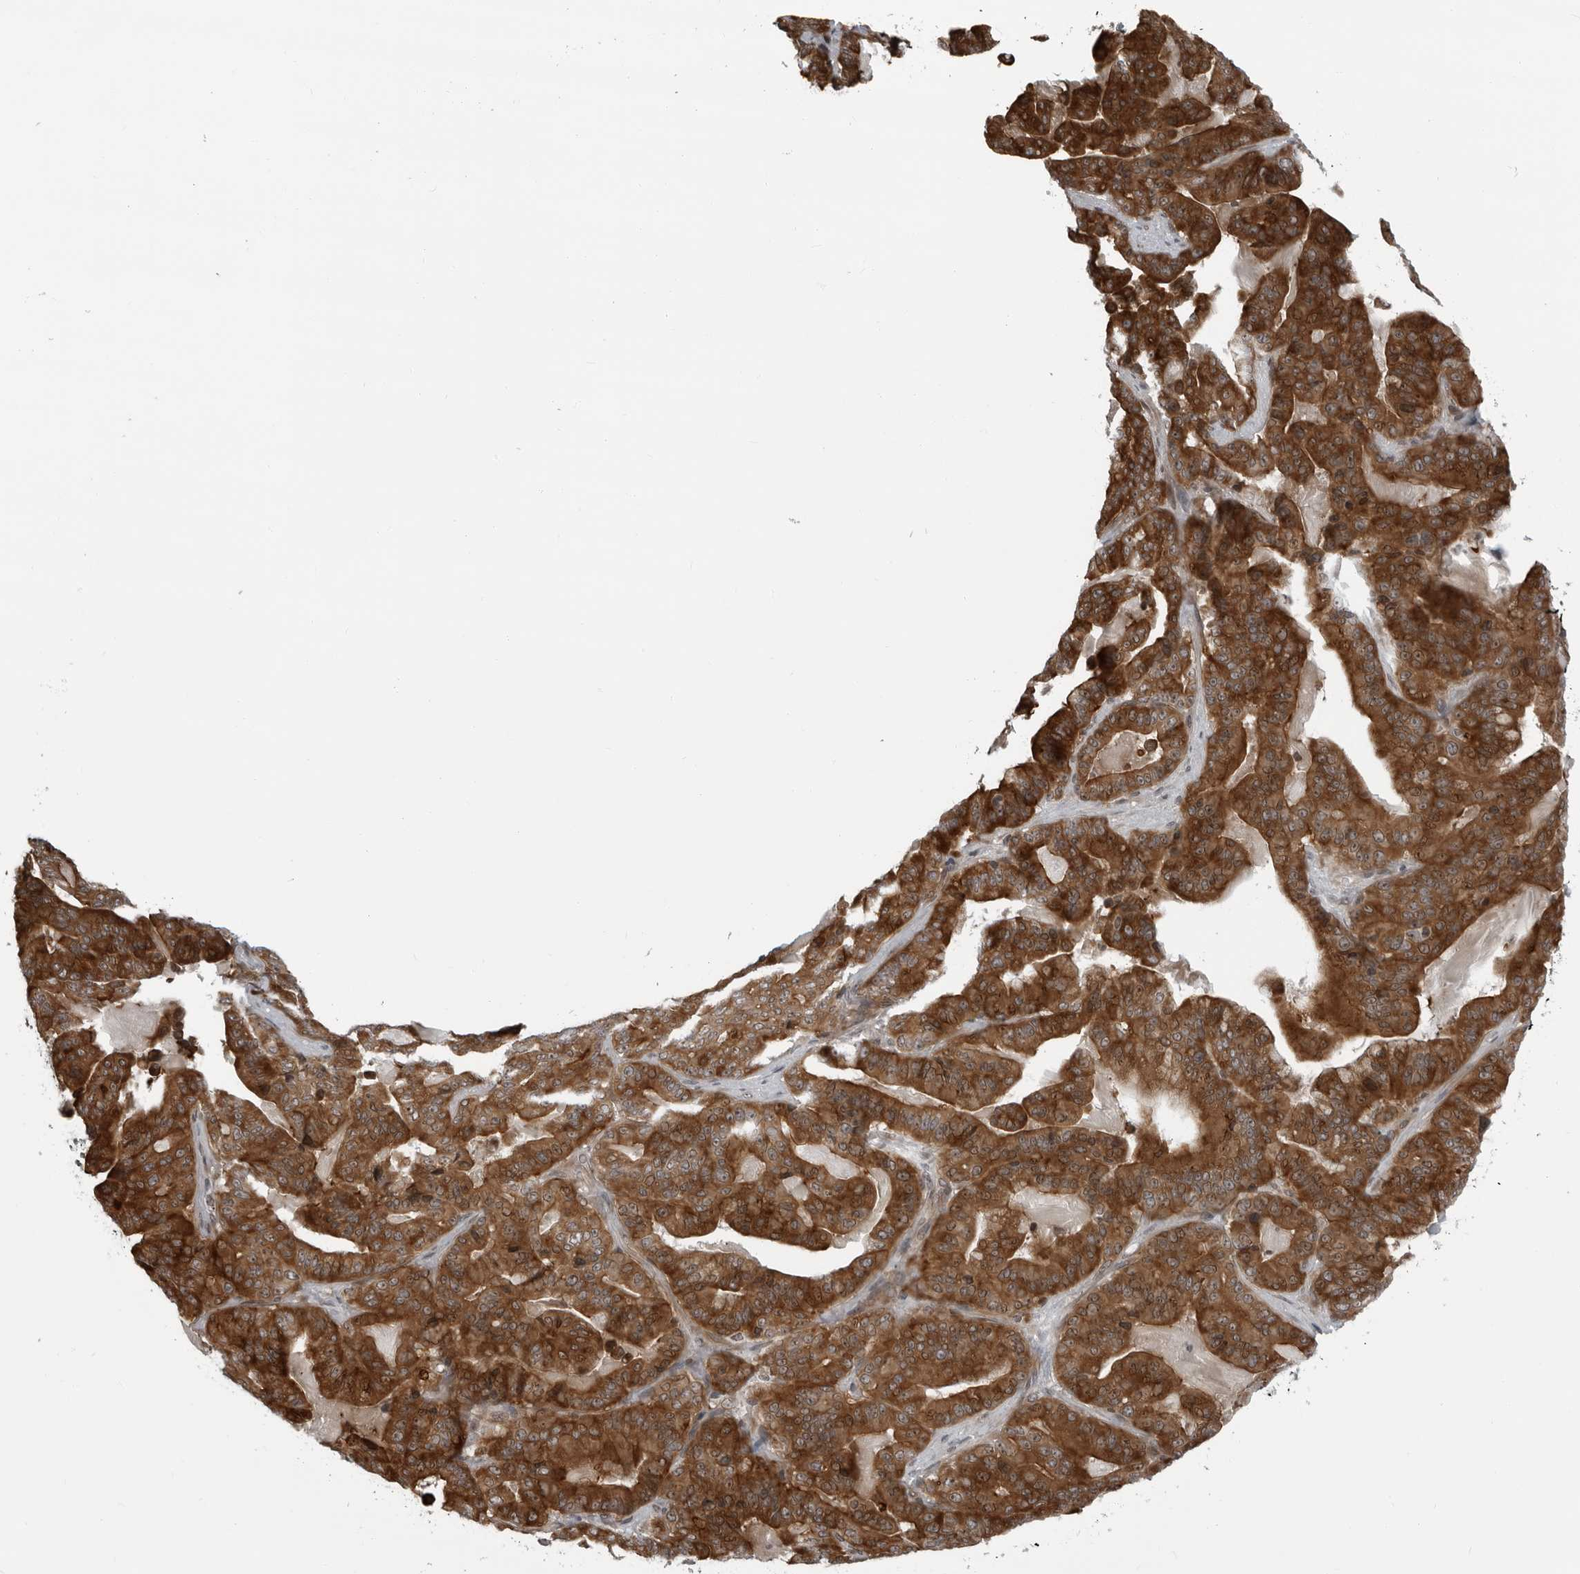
{"staining": {"intensity": "strong", "quantity": ">75%", "location": "cytoplasmic/membranous"}, "tissue": "pancreatic cancer", "cell_type": "Tumor cells", "image_type": "cancer", "snomed": [{"axis": "morphology", "description": "Adenocarcinoma, NOS"}, {"axis": "topography", "description": "Pancreas"}], "caption": "Pancreatic cancer stained with DAB IHC displays high levels of strong cytoplasmic/membranous positivity in about >75% of tumor cells.", "gene": "FAM102B", "patient": {"sex": "male", "age": 63}}